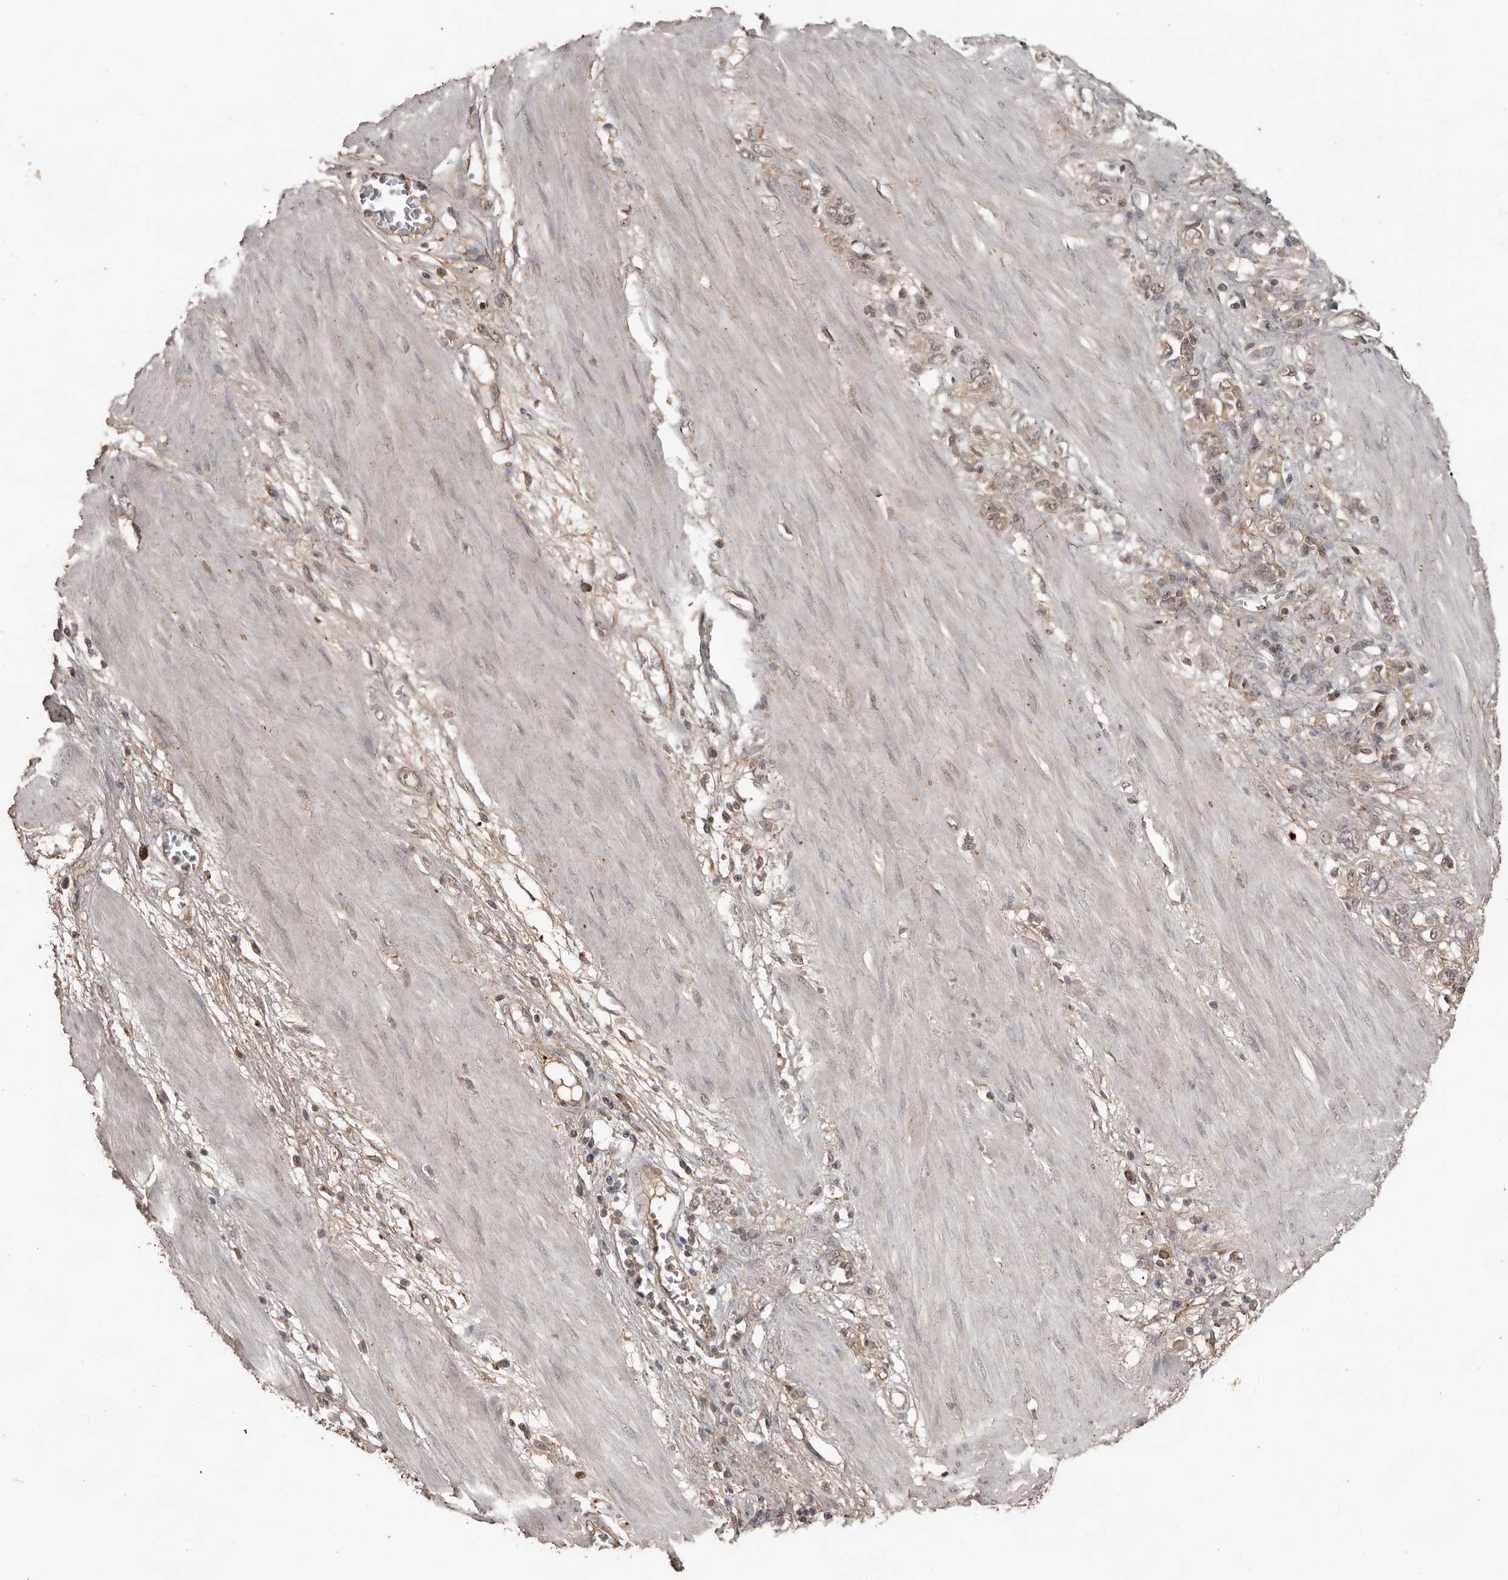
{"staining": {"intensity": "weak", "quantity": "25%-75%", "location": "cytoplasmic/membranous"}, "tissue": "stomach cancer", "cell_type": "Tumor cells", "image_type": "cancer", "snomed": [{"axis": "morphology", "description": "Adenocarcinoma, NOS"}, {"axis": "topography", "description": "Stomach"}], "caption": "There is low levels of weak cytoplasmic/membranous expression in tumor cells of stomach cancer (adenocarcinoma), as demonstrated by immunohistochemical staining (brown color).", "gene": "CTF1", "patient": {"sex": "female", "age": 76}}